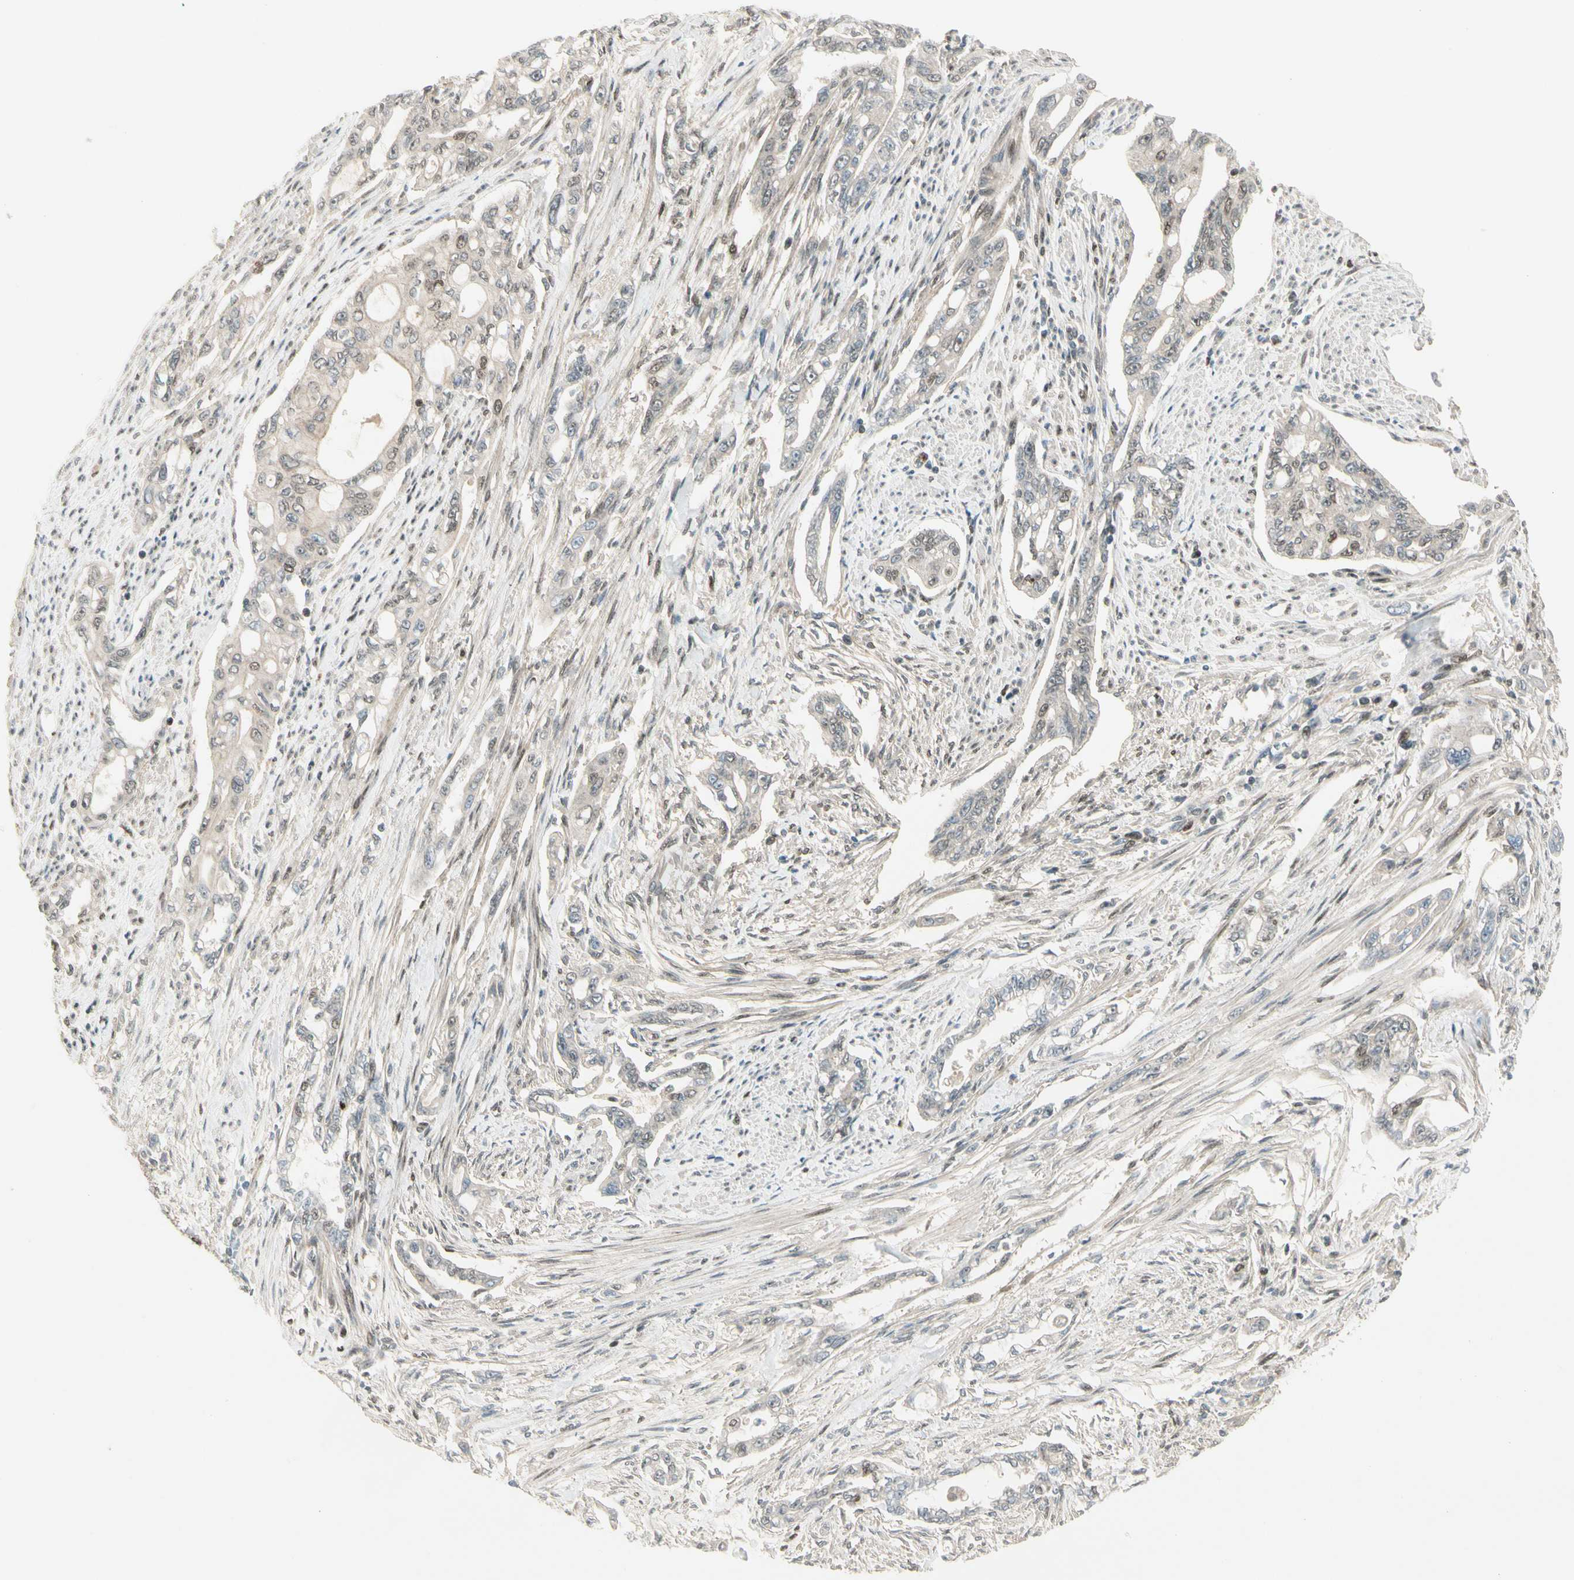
{"staining": {"intensity": "weak", "quantity": "<25%", "location": "nuclear"}, "tissue": "pancreatic cancer", "cell_type": "Tumor cells", "image_type": "cancer", "snomed": [{"axis": "morphology", "description": "Normal tissue, NOS"}, {"axis": "topography", "description": "Pancreas"}], "caption": "The histopathology image displays no staining of tumor cells in pancreatic cancer.", "gene": "GTF3A", "patient": {"sex": "male", "age": 42}}